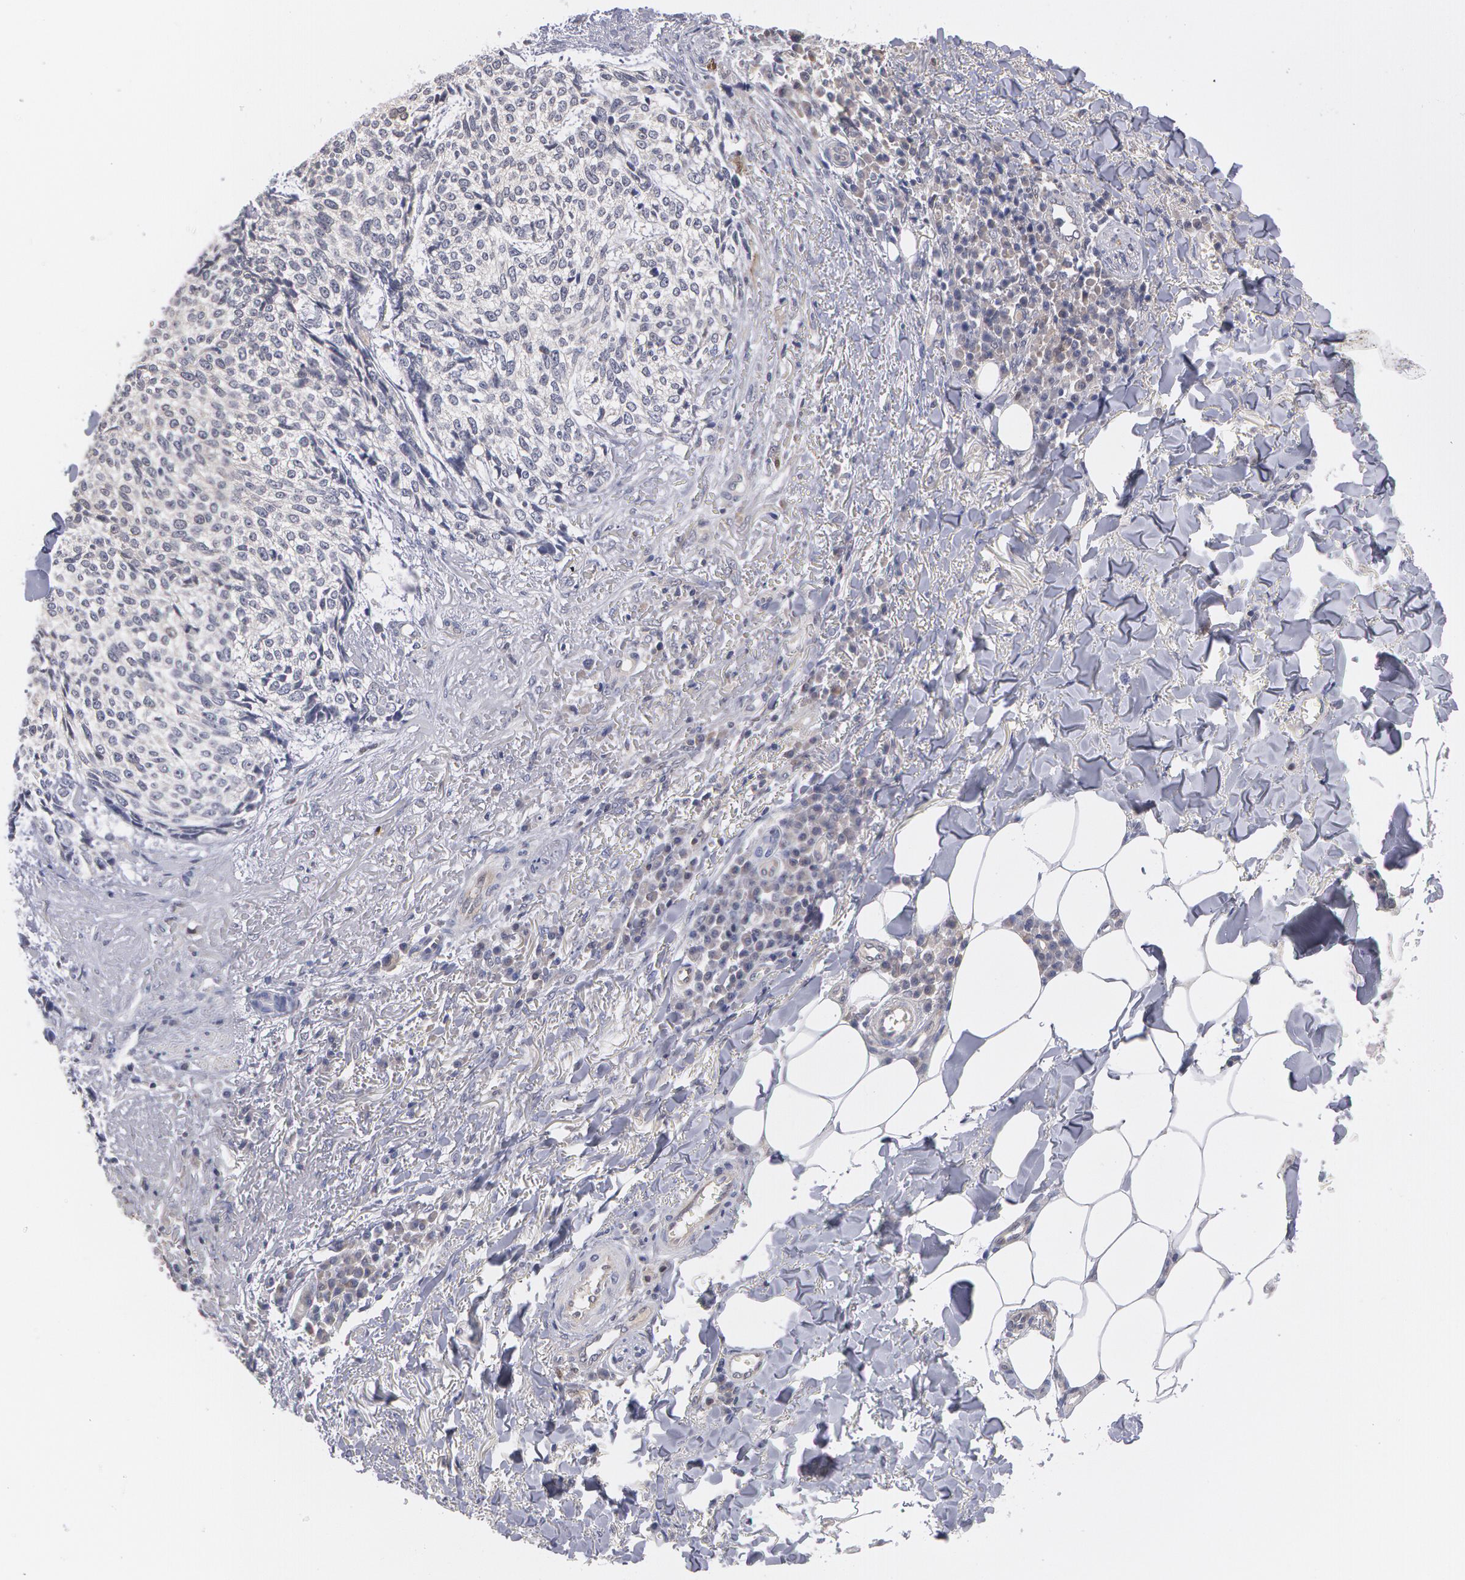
{"staining": {"intensity": "negative", "quantity": "none", "location": "none"}, "tissue": "skin cancer", "cell_type": "Tumor cells", "image_type": "cancer", "snomed": [{"axis": "morphology", "description": "Basal cell carcinoma"}, {"axis": "topography", "description": "Skin"}], "caption": "Immunohistochemistry (IHC) photomicrograph of basal cell carcinoma (skin) stained for a protein (brown), which displays no staining in tumor cells.", "gene": "TXNRD1", "patient": {"sex": "female", "age": 89}}